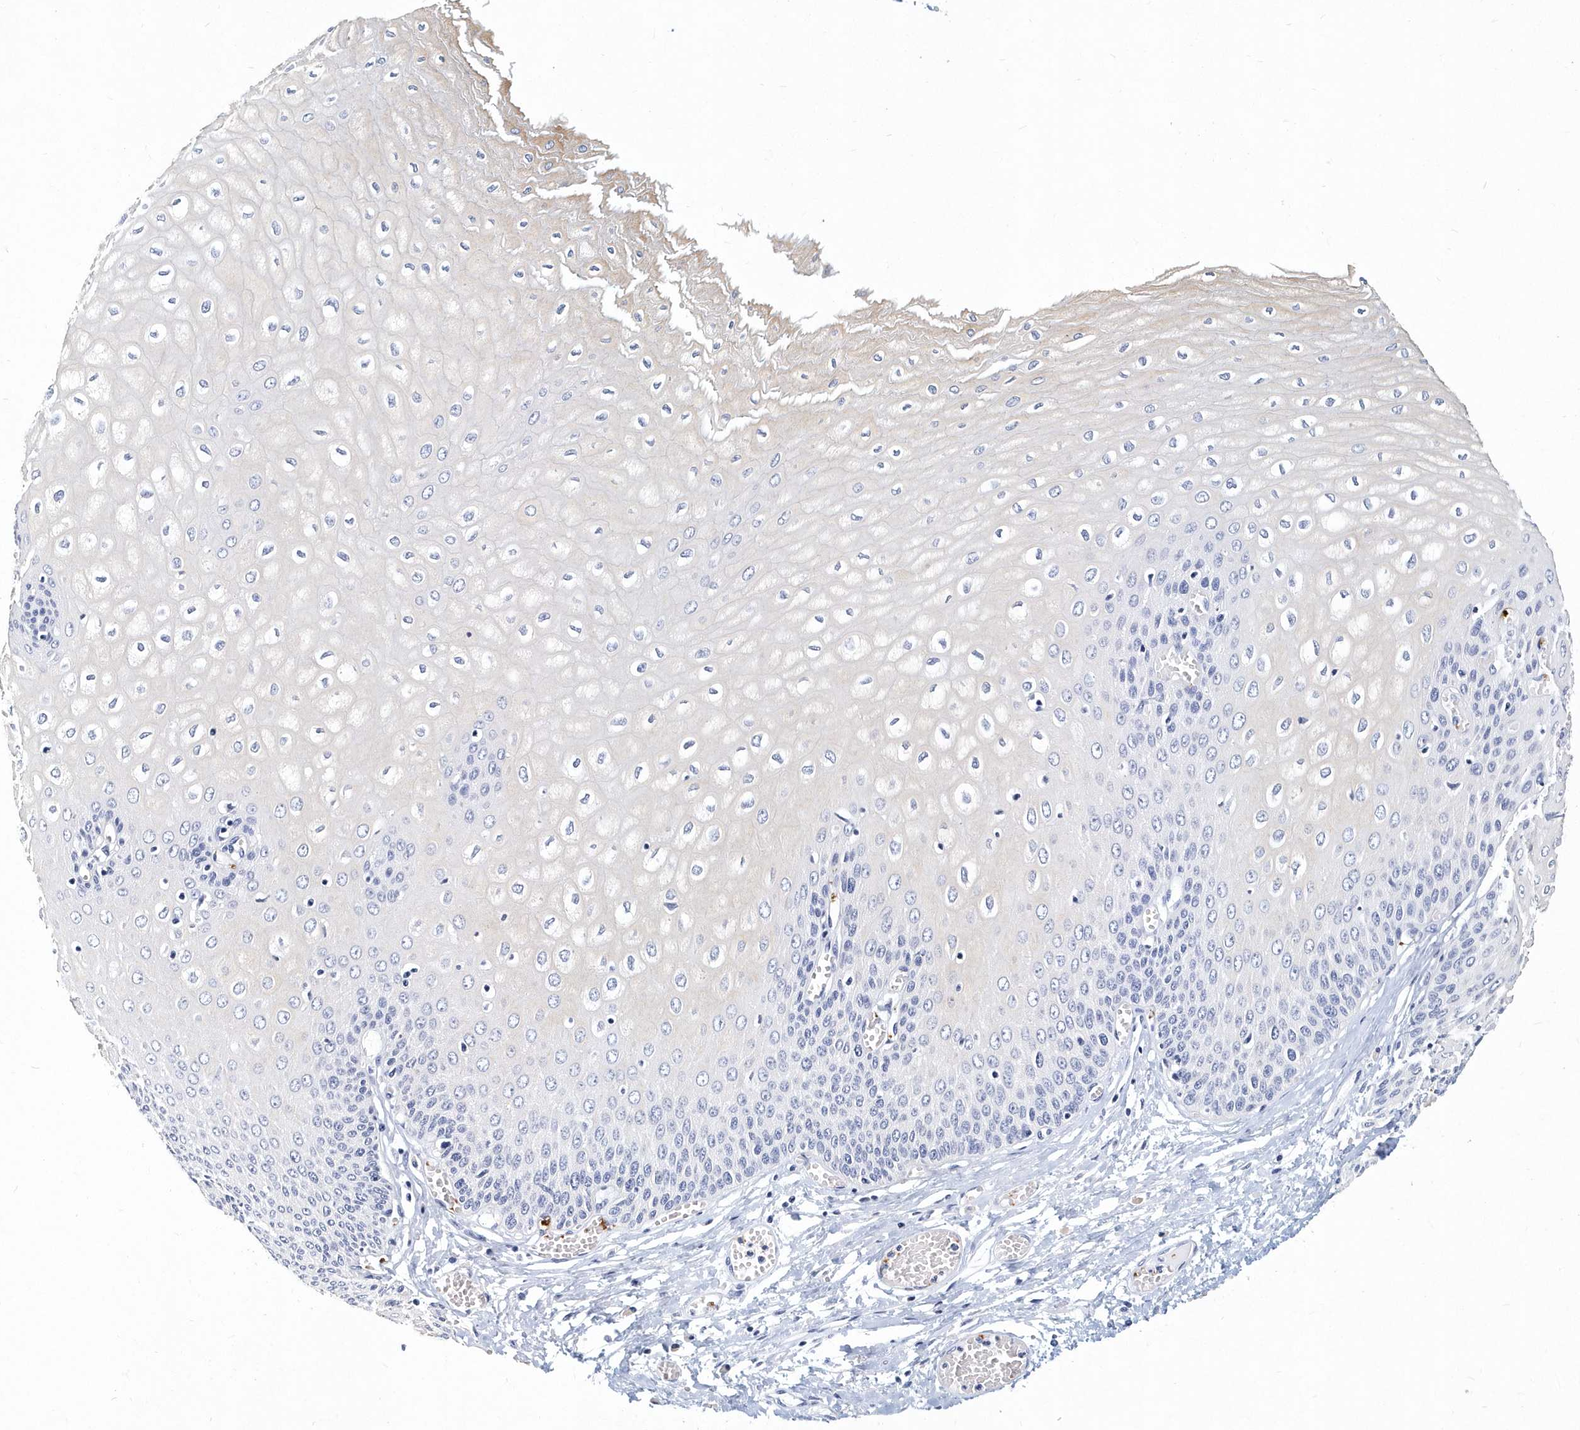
{"staining": {"intensity": "negative", "quantity": "none", "location": "none"}, "tissue": "esophagus", "cell_type": "Squamous epithelial cells", "image_type": "normal", "snomed": [{"axis": "morphology", "description": "Normal tissue, NOS"}, {"axis": "topography", "description": "Esophagus"}], "caption": "The histopathology image reveals no staining of squamous epithelial cells in normal esophagus.", "gene": "ITGA2B", "patient": {"sex": "male", "age": 60}}